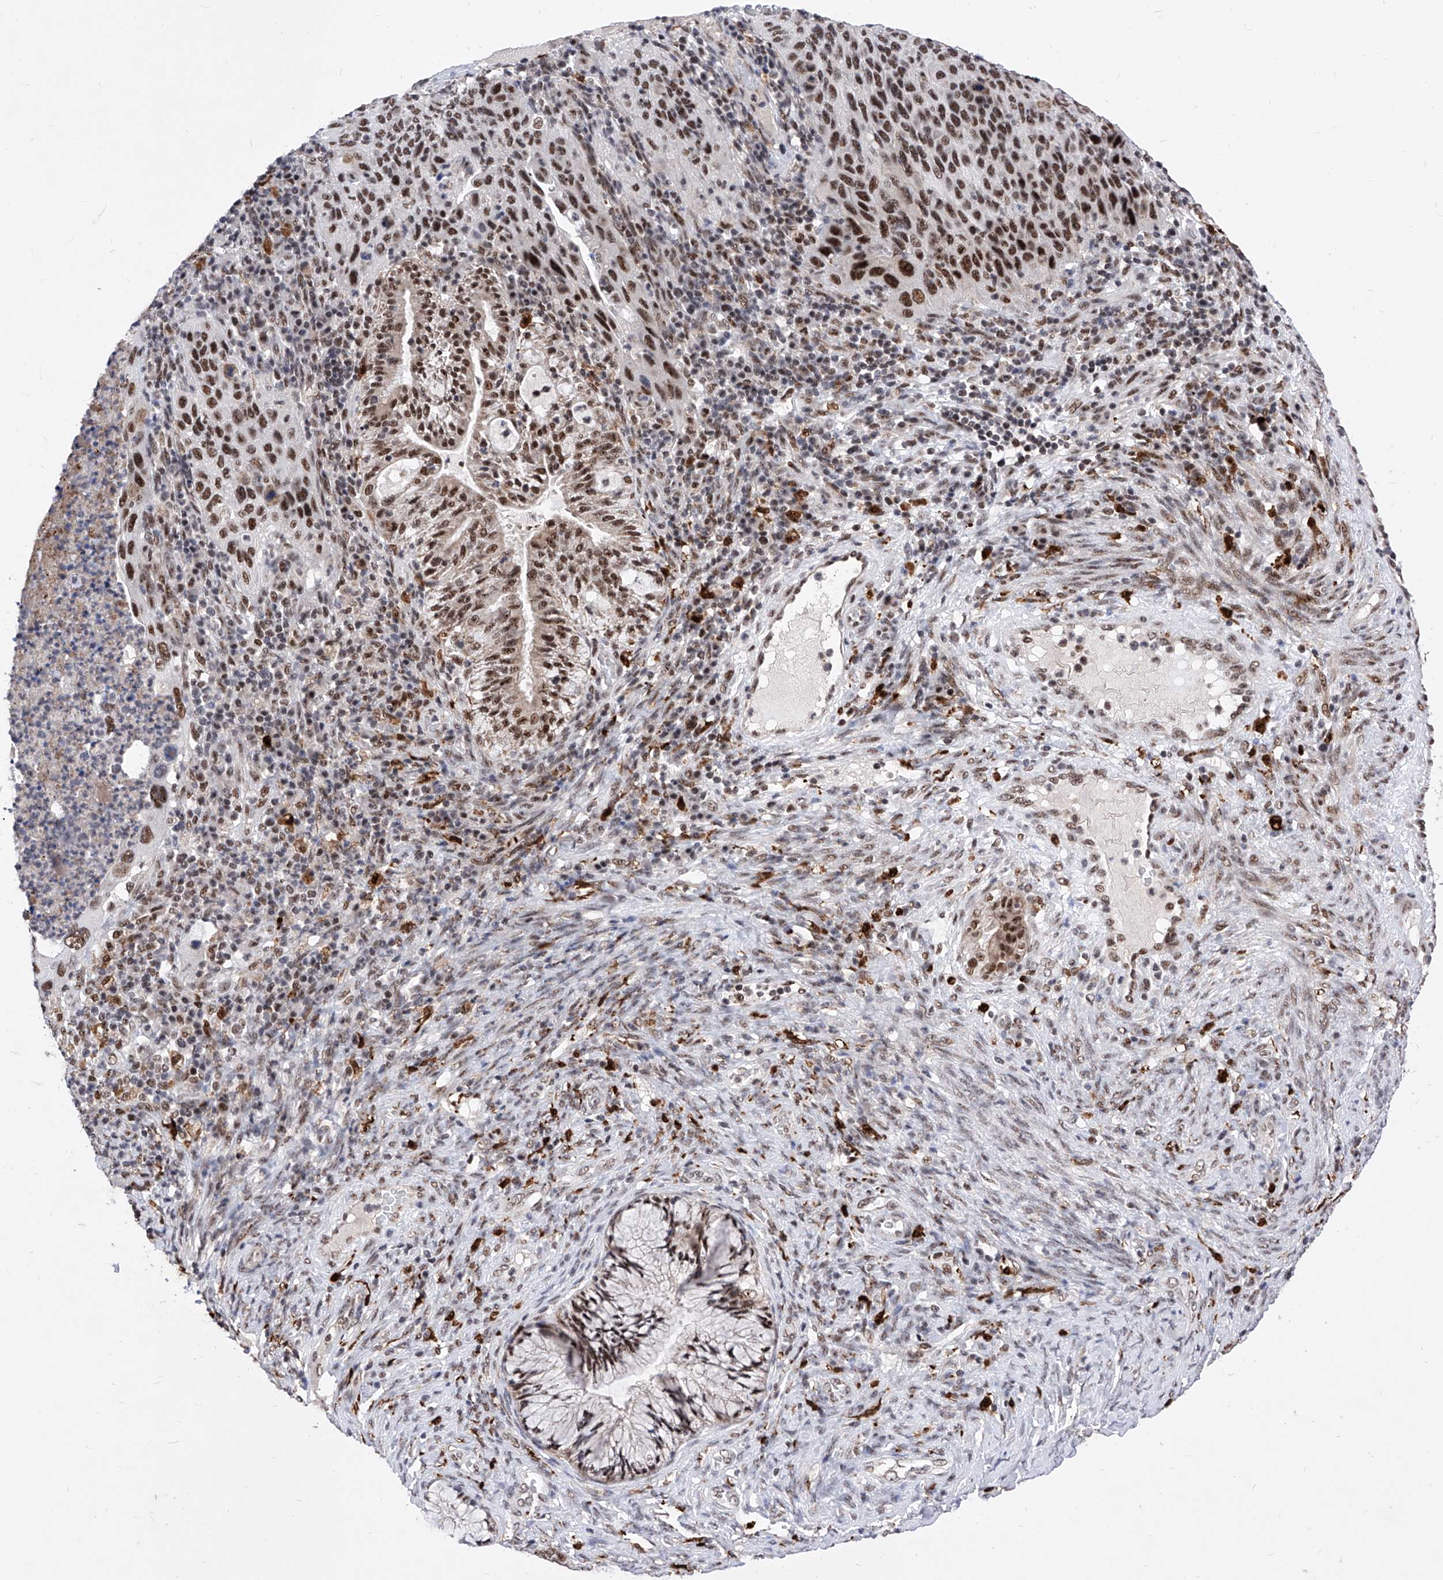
{"staining": {"intensity": "strong", "quantity": "25%-75%", "location": "nuclear"}, "tissue": "cervical cancer", "cell_type": "Tumor cells", "image_type": "cancer", "snomed": [{"axis": "morphology", "description": "Squamous cell carcinoma, NOS"}, {"axis": "topography", "description": "Cervix"}], "caption": "High-magnification brightfield microscopy of cervical cancer (squamous cell carcinoma) stained with DAB (brown) and counterstained with hematoxylin (blue). tumor cells exhibit strong nuclear positivity is identified in approximately25%-75% of cells.", "gene": "PHF5A", "patient": {"sex": "female", "age": 38}}